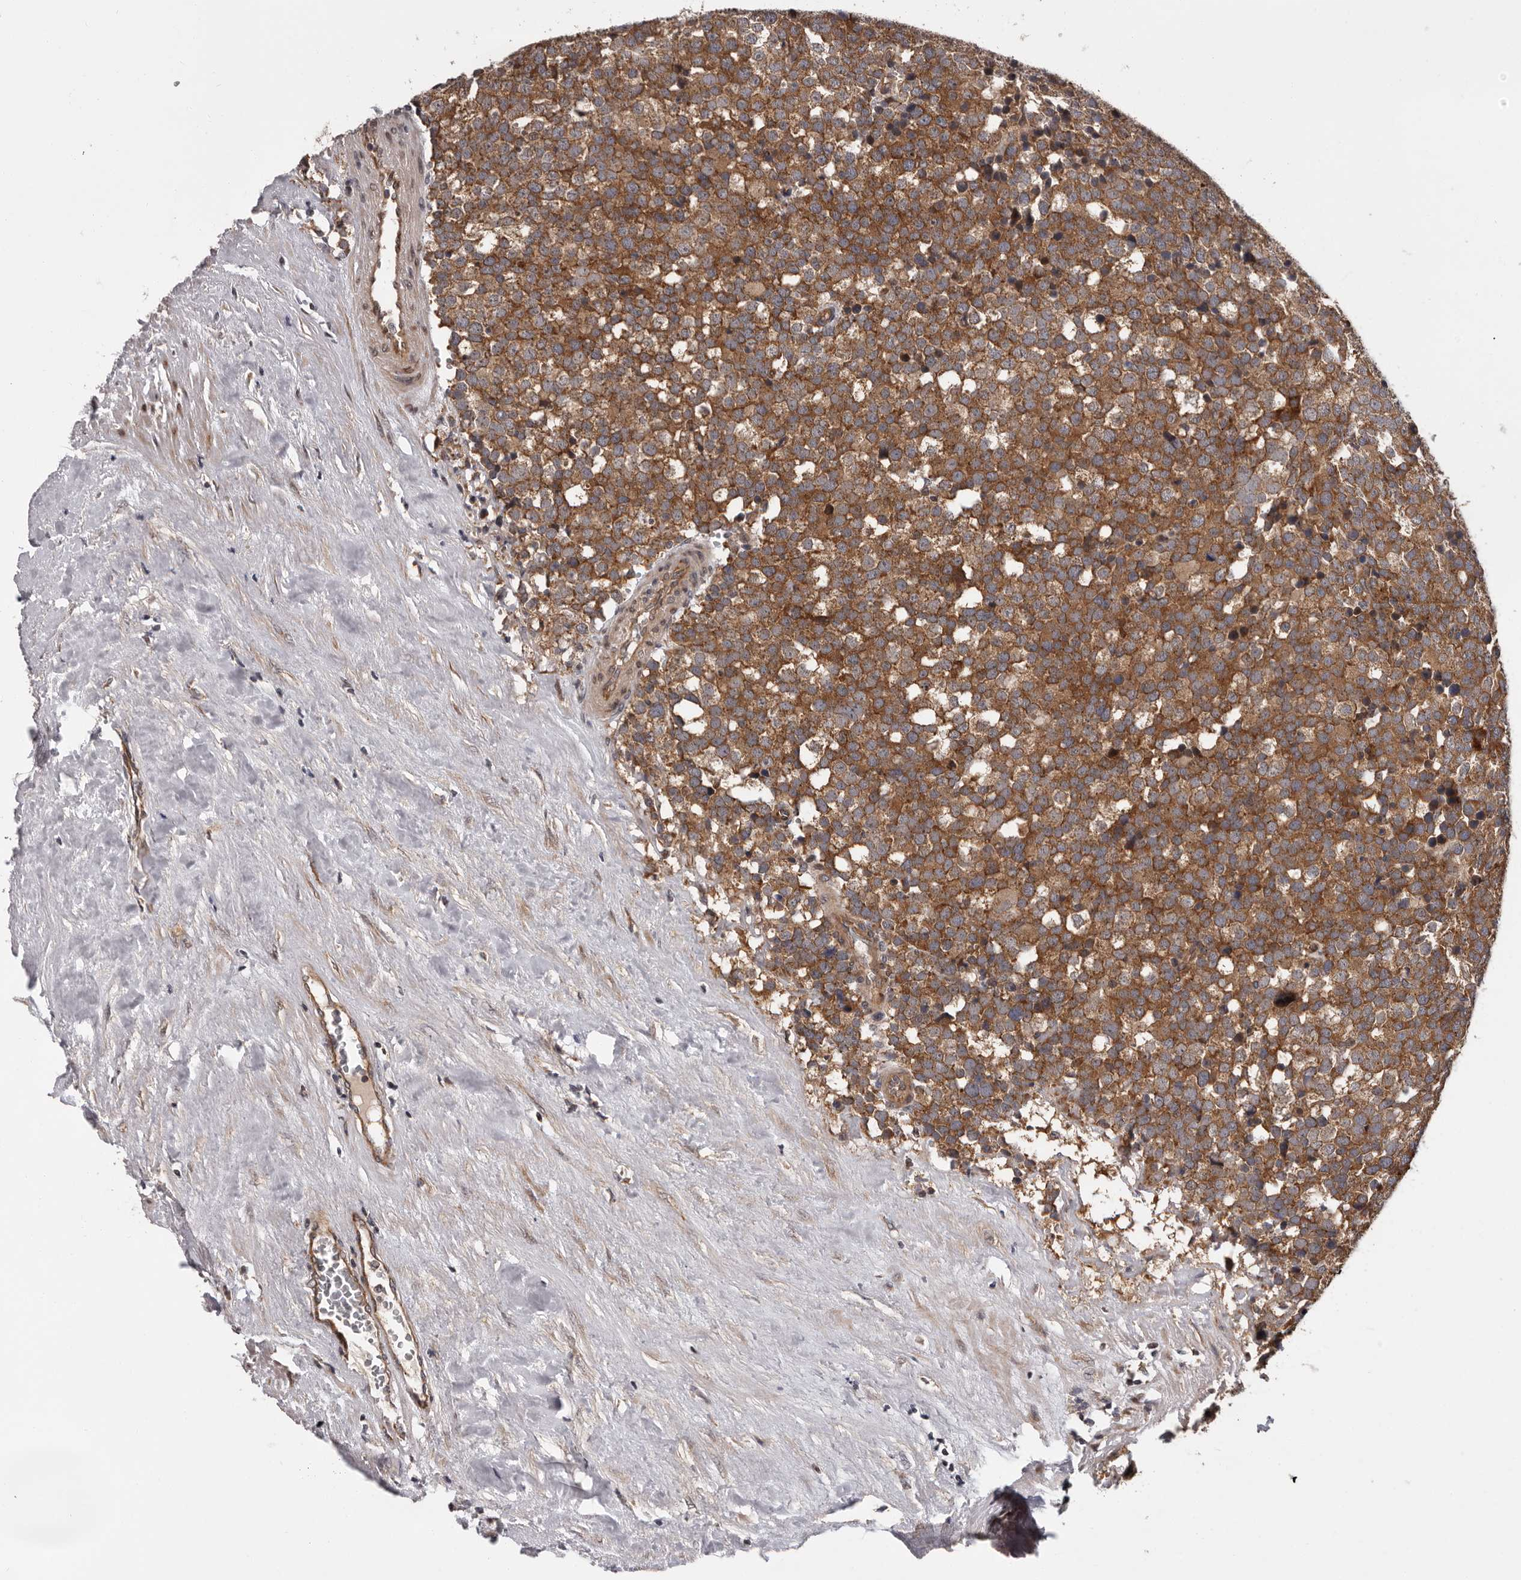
{"staining": {"intensity": "moderate", "quantity": ">75%", "location": "cytoplasmic/membranous"}, "tissue": "testis cancer", "cell_type": "Tumor cells", "image_type": "cancer", "snomed": [{"axis": "morphology", "description": "Seminoma, NOS"}, {"axis": "topography", "description": "Testis"}], "caption": "DAB immunohistochemical staining of testis cancer (seminoma) reveals moderate cytoplasmic/membranous protein staining in approximately >75% of tumor cells.", "gene": "VPS37A", "patient": {"sex": "male", "age": 71}}